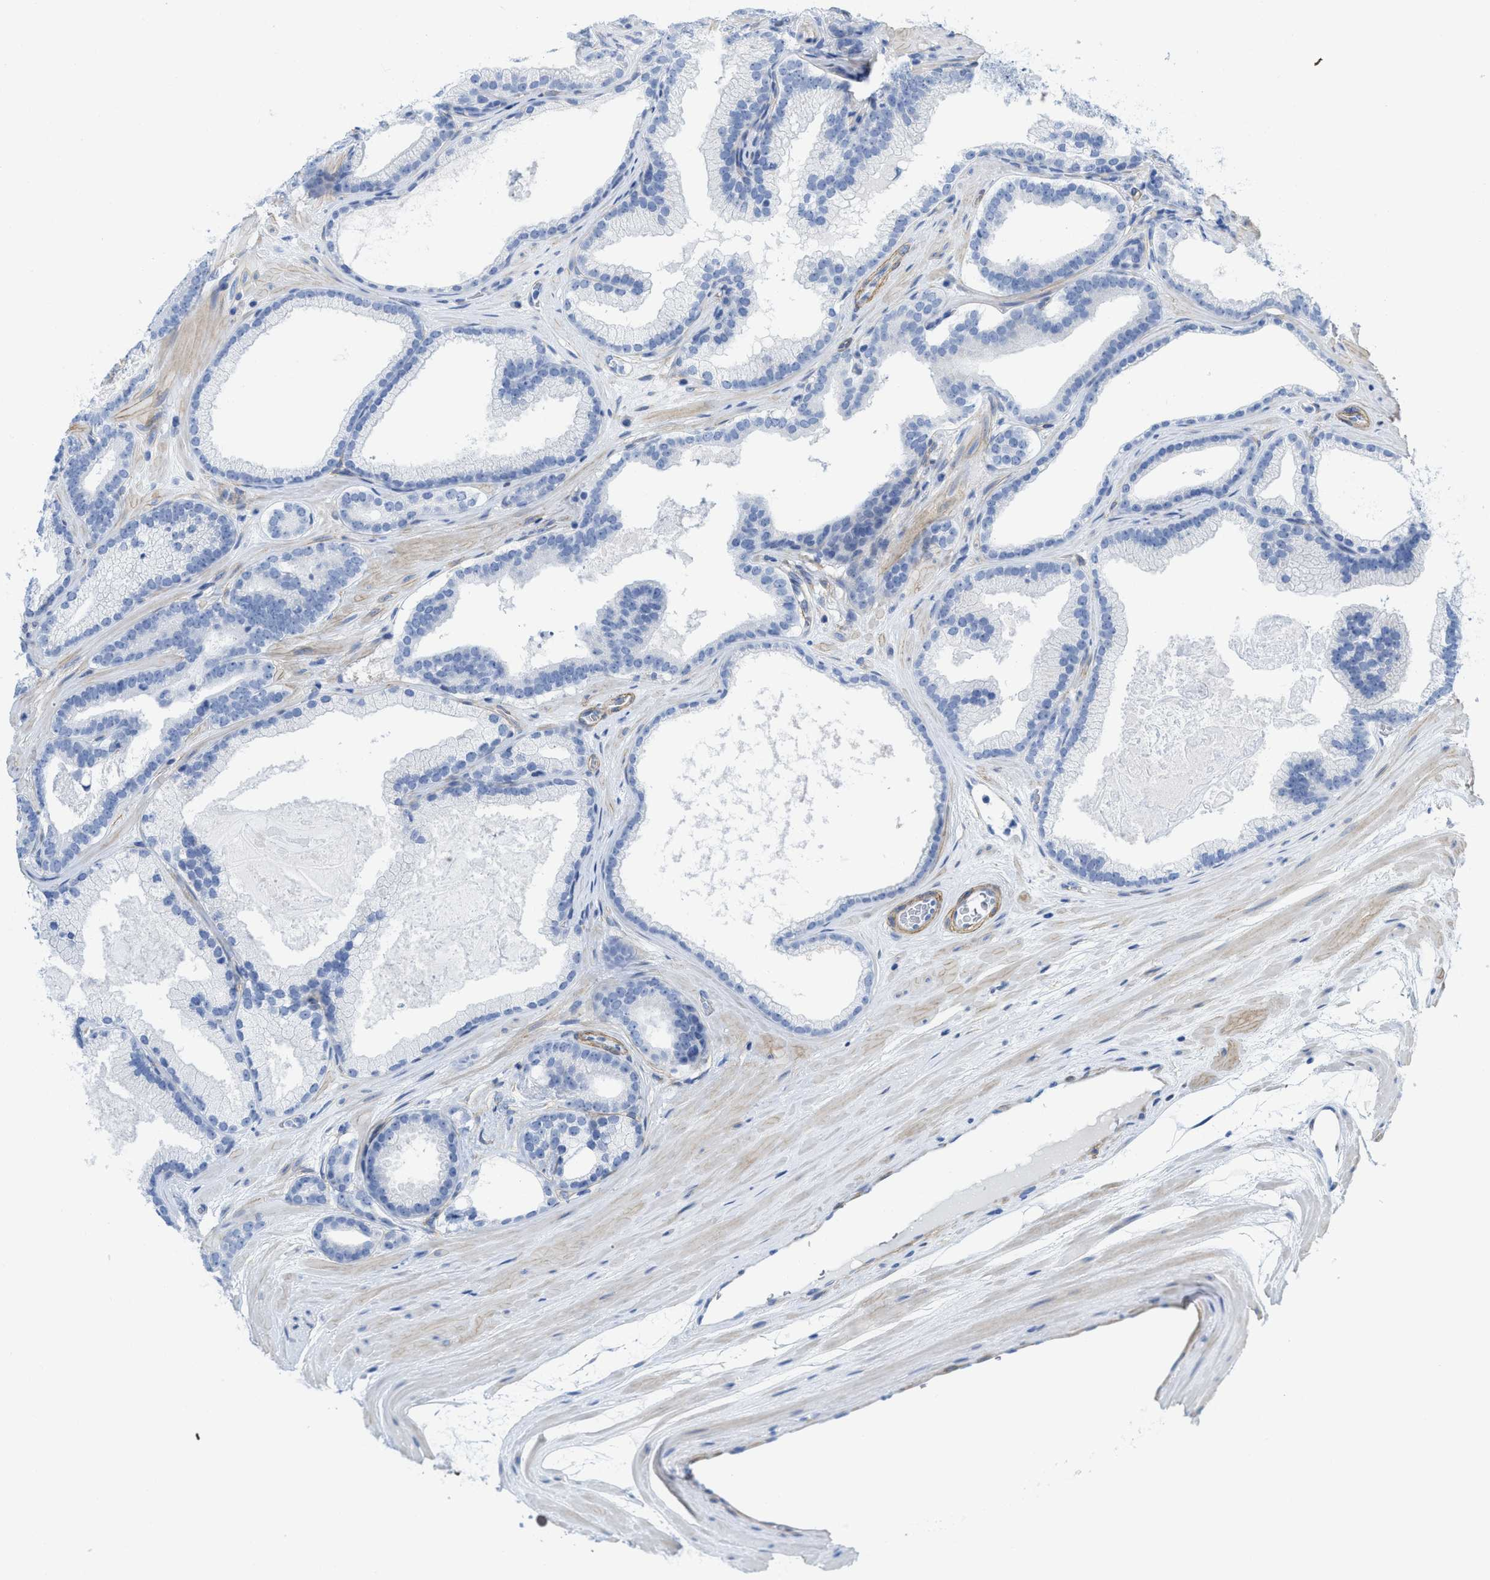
{"staining": {"intensity": "negative", "quantity": "none", "location": "none"}, "tissue": "prostate cancer", "cell_type": "Tumor cells", "image_type": "cancer", "snomed": [{"axis": "morphology", "description": "Adenocarcinoma, High grade"}, {"axis": "topography", "description": "Prostate"}], "caption": "There is no significant expression in tumor cells of adenocarcinoma (high-grade) (prostate). (Brightfield microscopy of DAB (3,3'-diaminobenzidine) IHC at high magnification).", "gene": "TUB", "patient": {"sex": "male", "age": 60}}